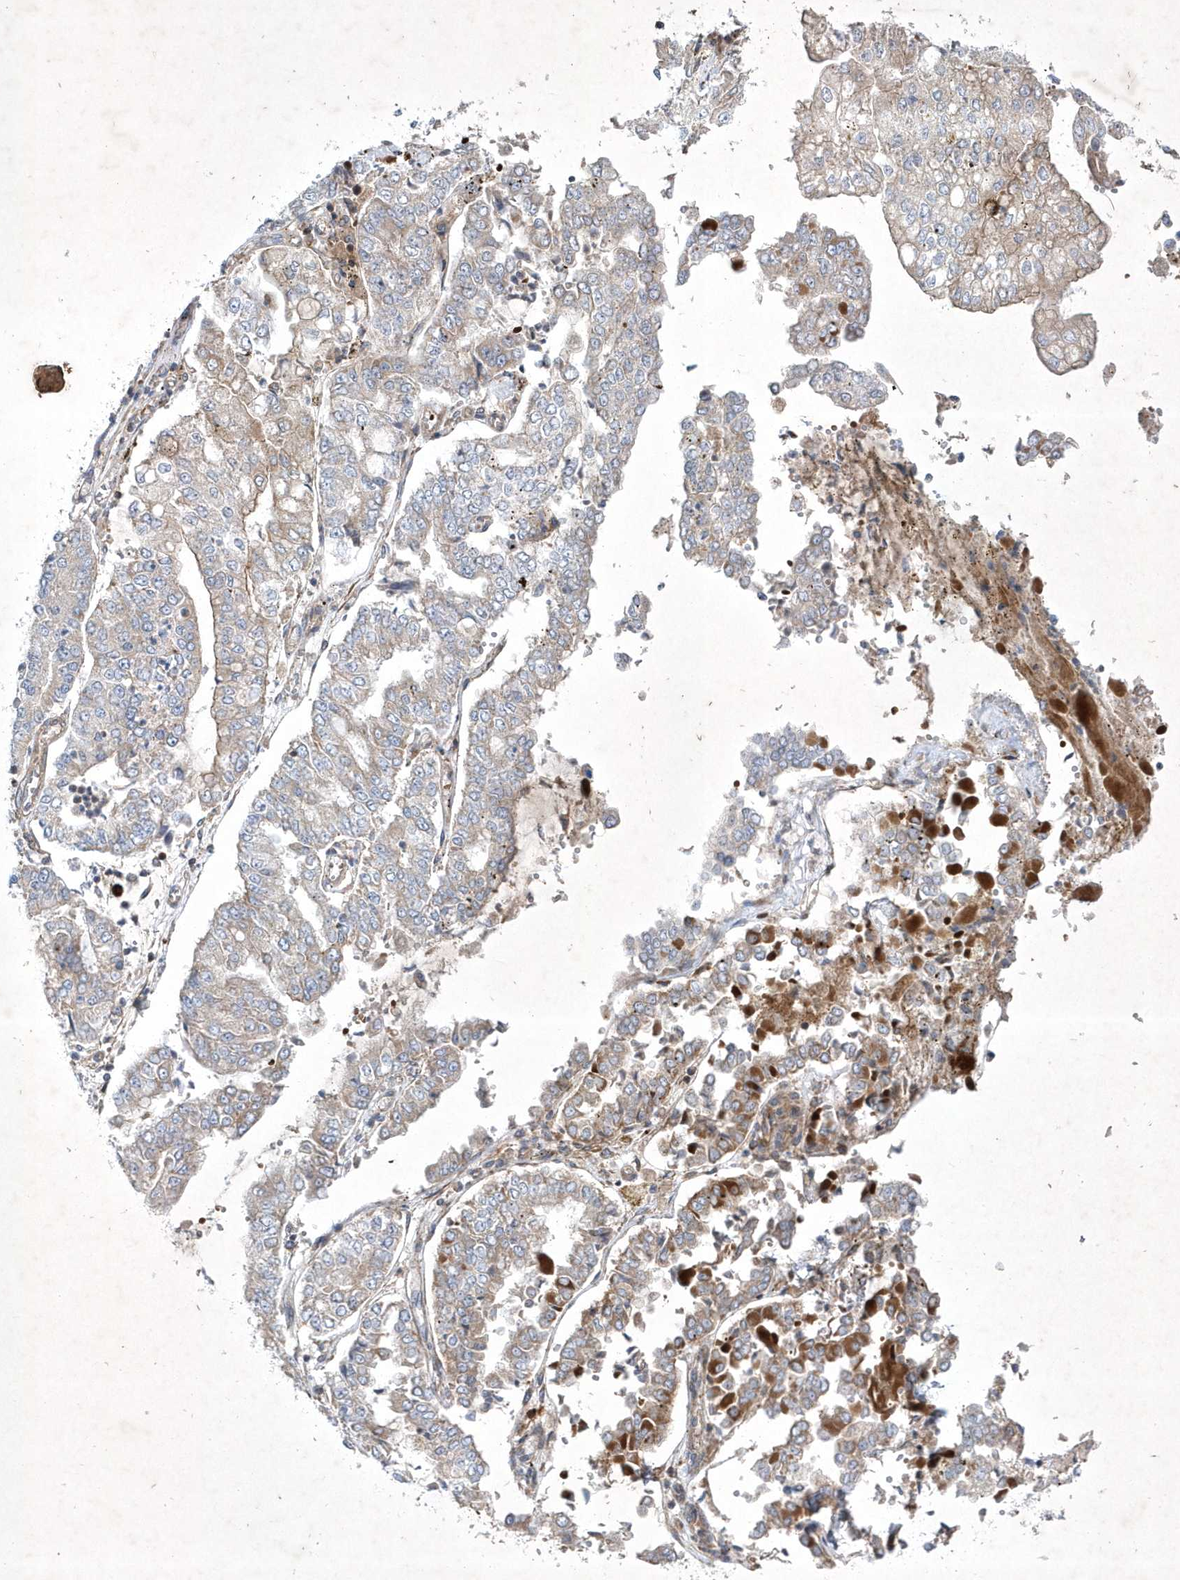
{"staining": {"intensity": "weak", "quantity": ">75%", "location": "cytoplasmic/membranous"}, "tissue": "stomach cancer", "cell_type": "Tumor cells", "image_type": "cancer", "snomed": [{"axis": "morphology", "description": "Adenocarcinoma, NOS"}, {"axis": "topography", "description": "Stomach"}], "caption": "Brown immunohistochemical staining in human stomach cancer (adenocarcinoma) demonstrates weak cytoplasmic/membranous expression in about >75% of tumor cells. Immunohistochemistry stains the protein in brown and the nuclei are stained blue.", "gene": "OPA1", "patient": {"sex": "male", "age": 76}}